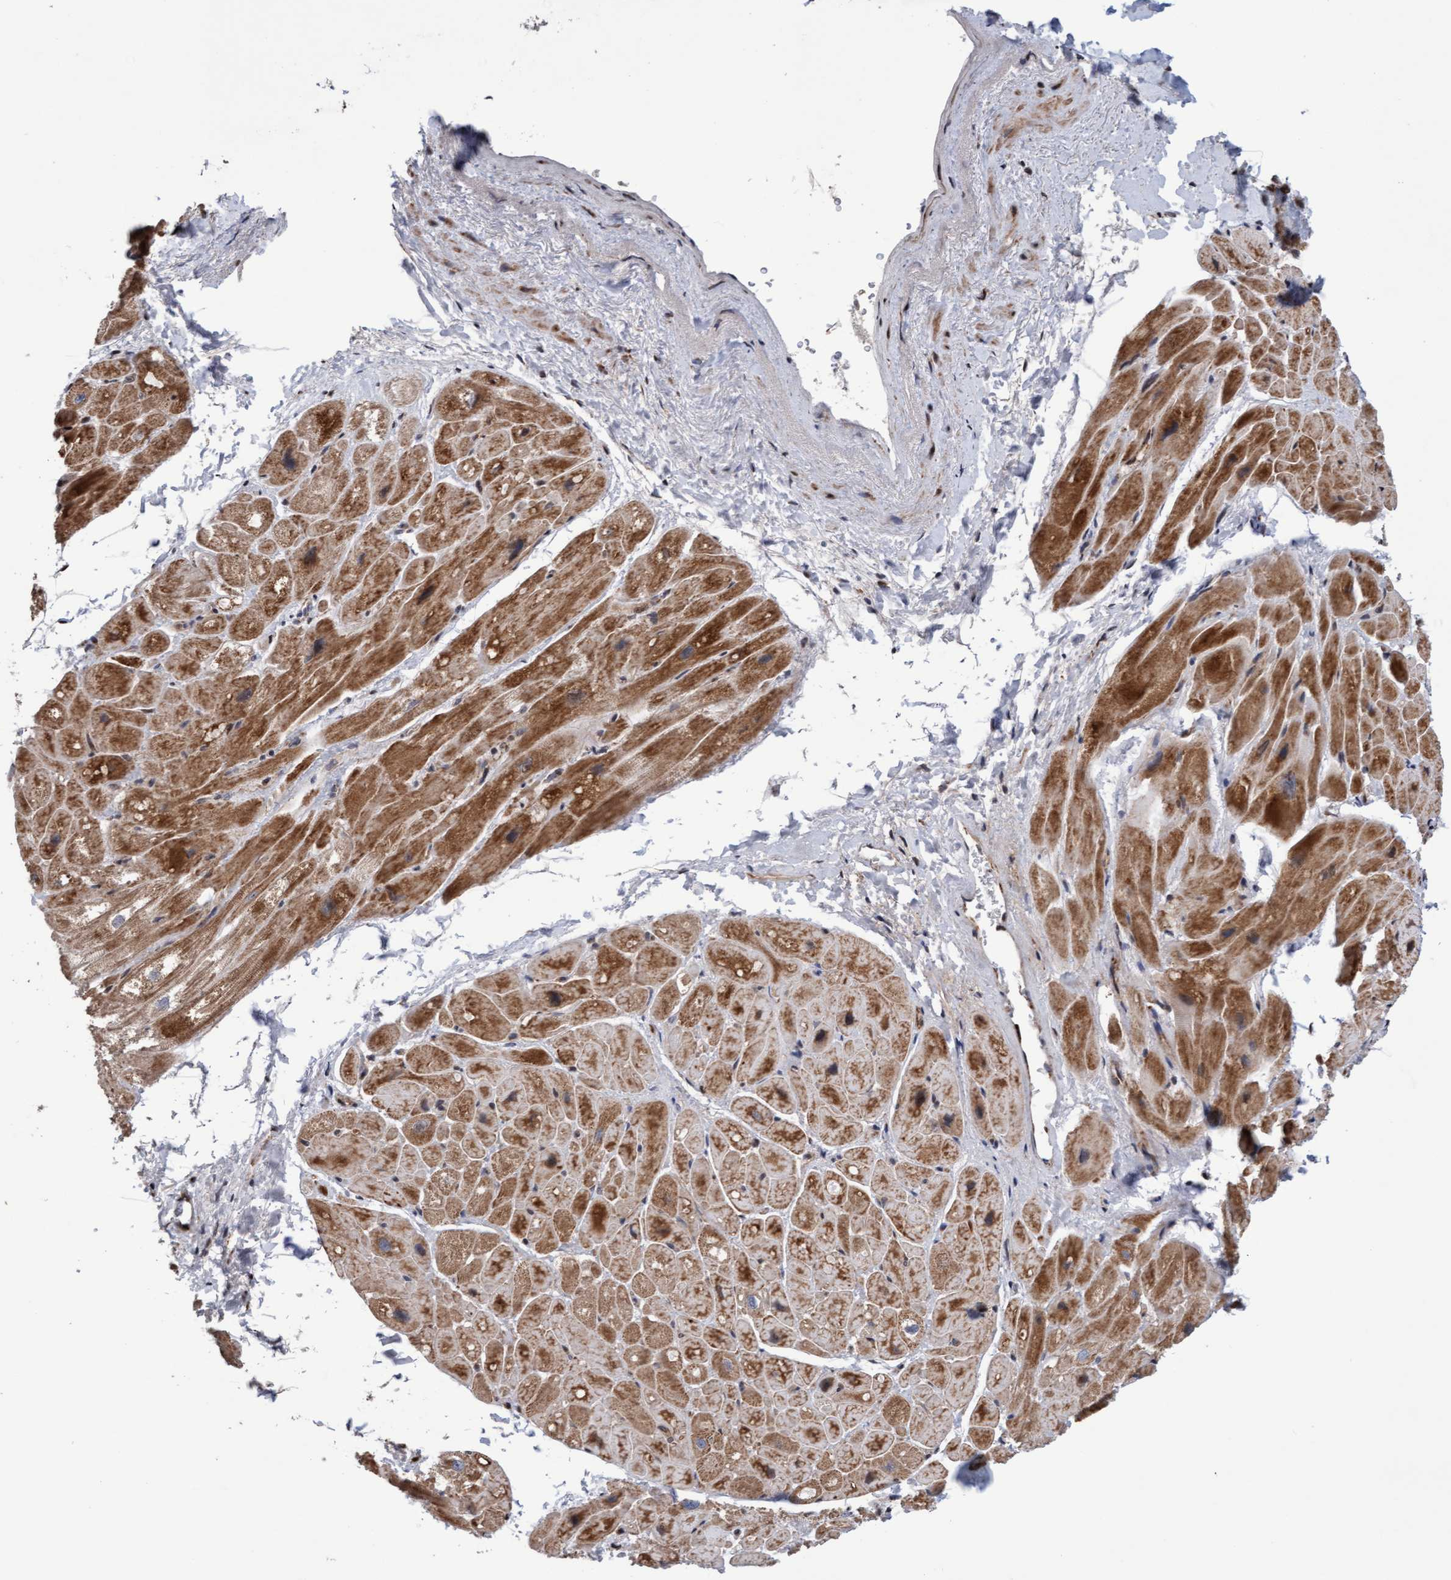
{"staining": {"intensity": "strong", "quantity": ">75%", "location": "cytoplasmic/membranous"}, "tissue": "heart muscle", "cell_type": "Cardiomyocytes", "image_type": "normal", "snomed": [{"axis": "morphology", "description": "Normal tissue, NOS"}, {"axis": "topography", "description": "Heart"}], "caption": "Immunohistochemistry (IHC) (DAB (3,3'-diaminobenzidine)) staining of normal heart muscle shows strong cytoplasmic/membranous protein staining in approximately >75% of cardiomyocytes.", "gene": "PECR", "patient": {"sex": "male", "age": 49}}